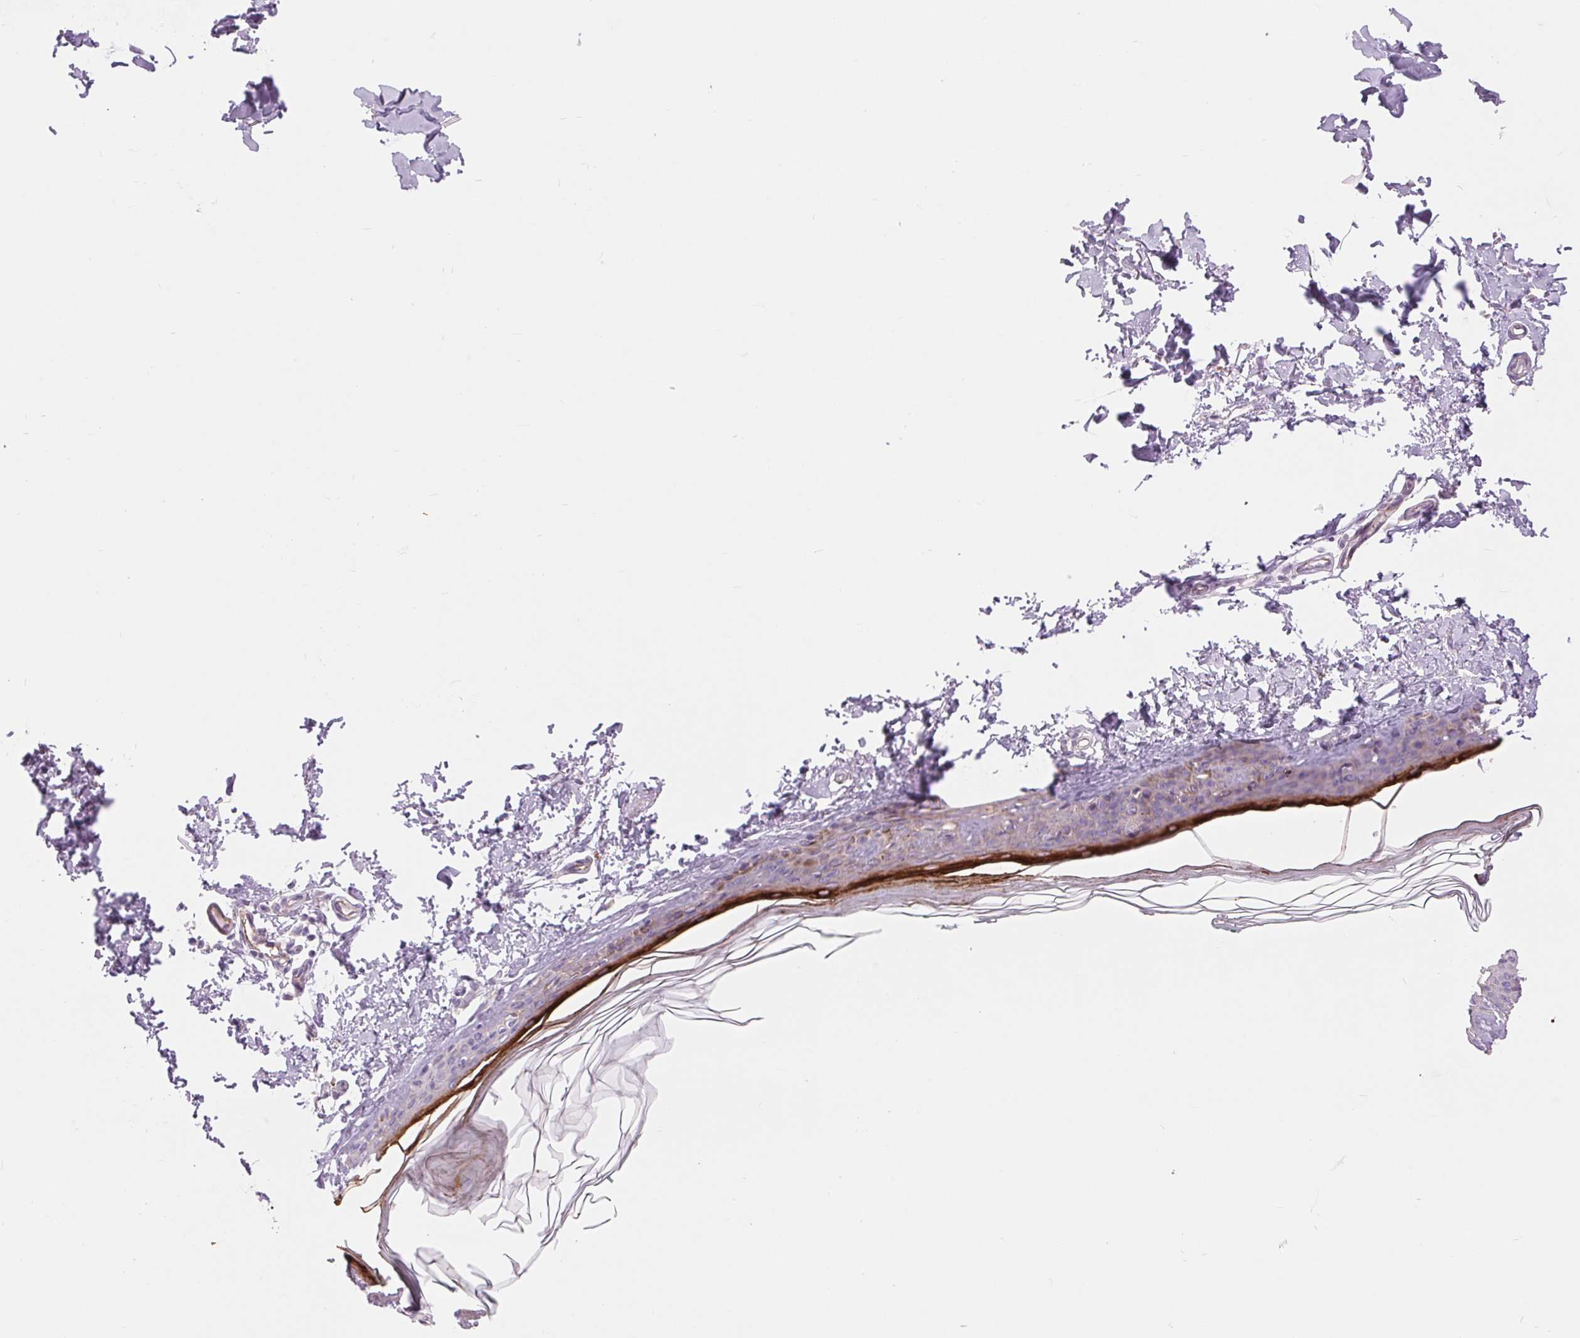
{"staining": {"intensity": "negative", "quantity": "none", "location": "none"}, "tissue": "skin", "cell_type": "Fibroblasts", "image_type": "normal", "snomed": [{"axis": "morphology", "description": "Normal tissue, NOS"}, {"axis": "topography", "description": "Skin"}, {"axis": "topography", "description": "Peripheral nerve tissue"}], "caption": "This is a photomicrograph of immunohistochemistry staining of benign skin, which shows no staining in fibroblasts.", "gene": "DIXDC1", "patient": {"sex": "female", "age": 45}}